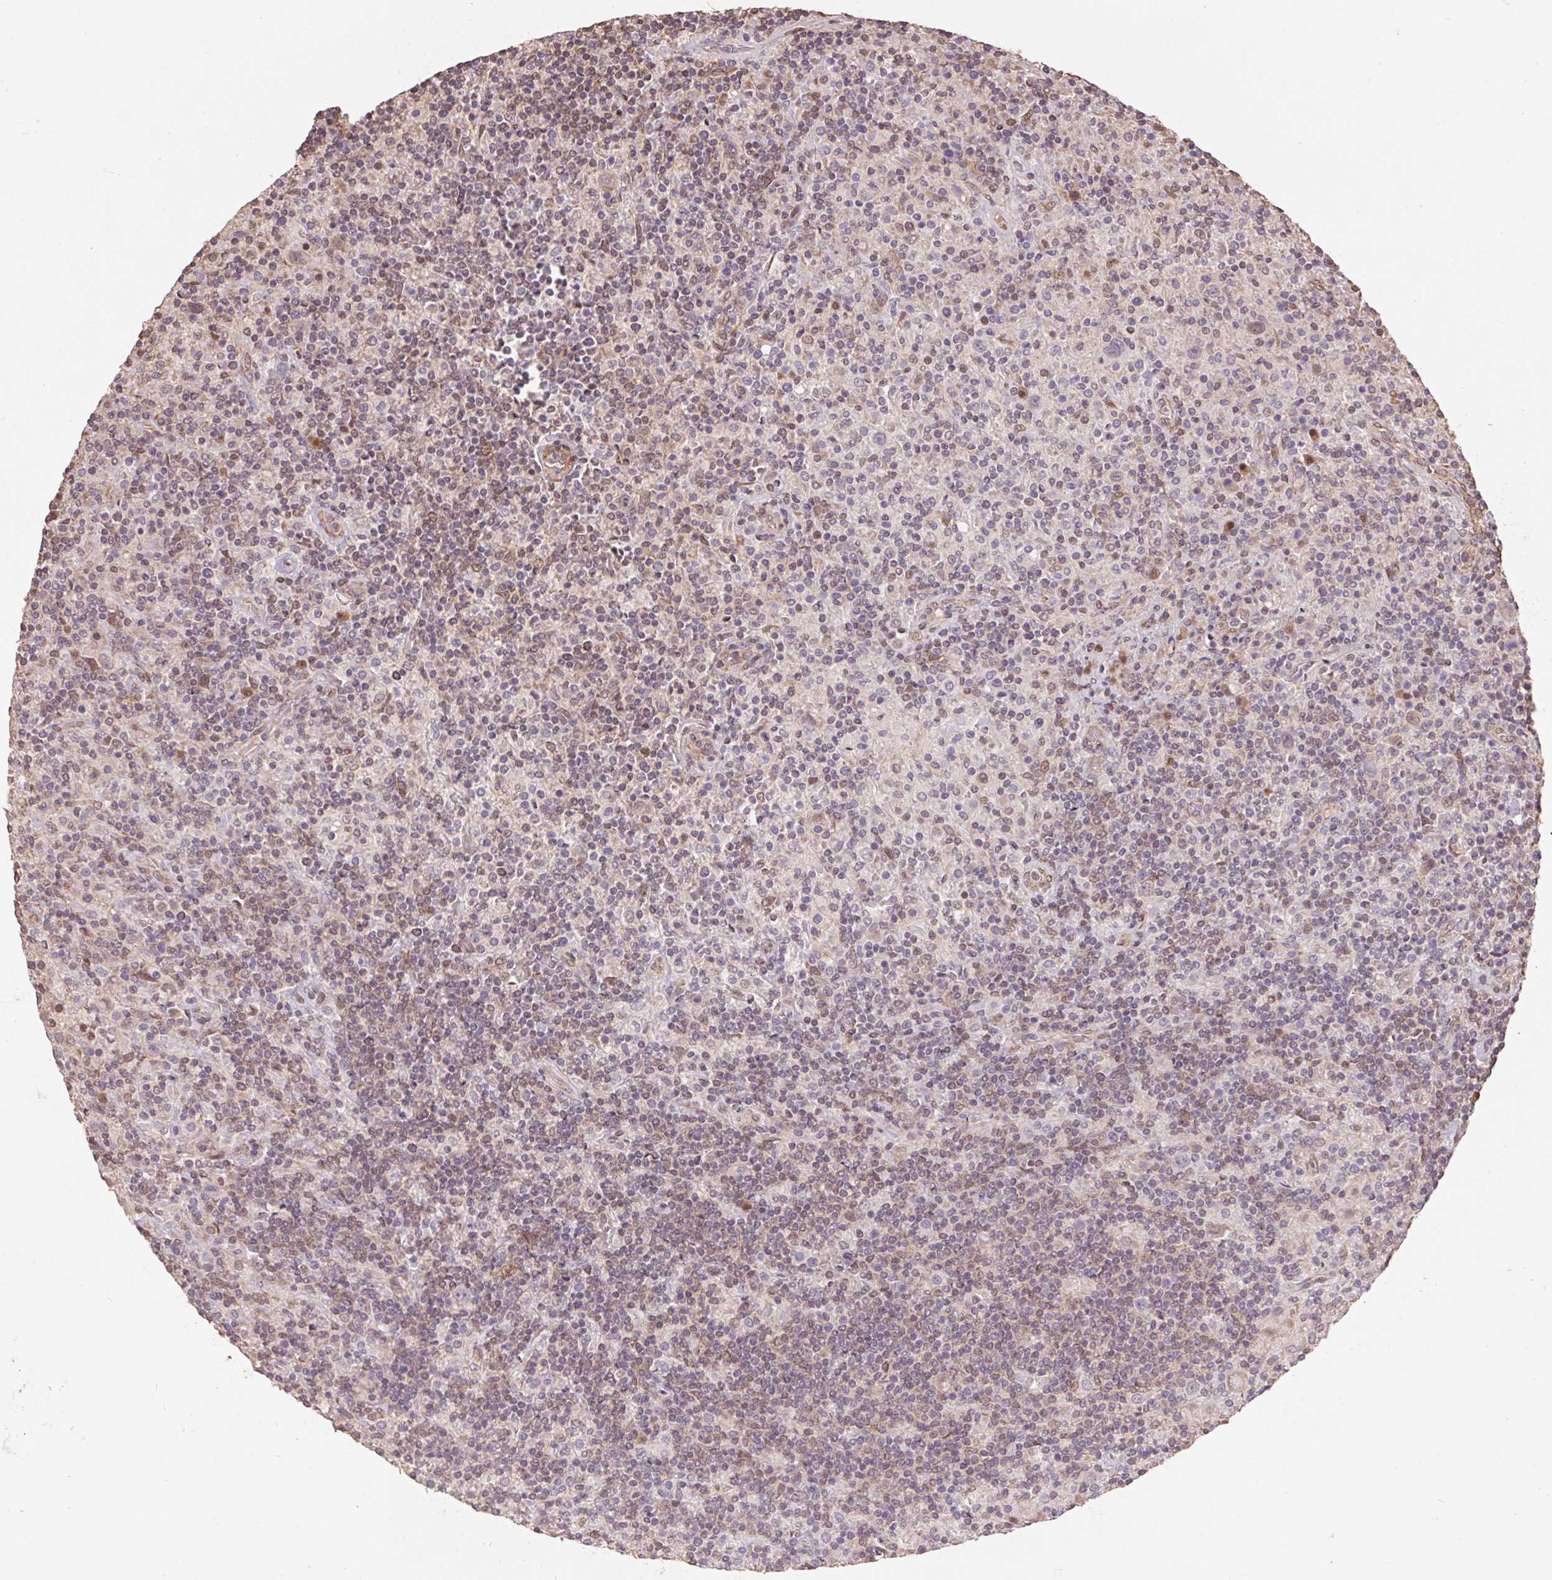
{"staining": {"intensity": "weak", "quantity": "<25%", "location": "nuclear"}, "tissue": "lymphoma", "cell_type": "Tumor cells", "image_type": "cancer", "snomed": [{"axis": "morphology", "description": "Hodgkin's disease, NOS"}, {"axis": "topography", "description": "Lymph node"}], "caption": "Protein analysis of Hodgkin's disease shows no significant expression in tumor cells.", "gene": "CUTA", "patient": {"sex": "male", "age": 70}}